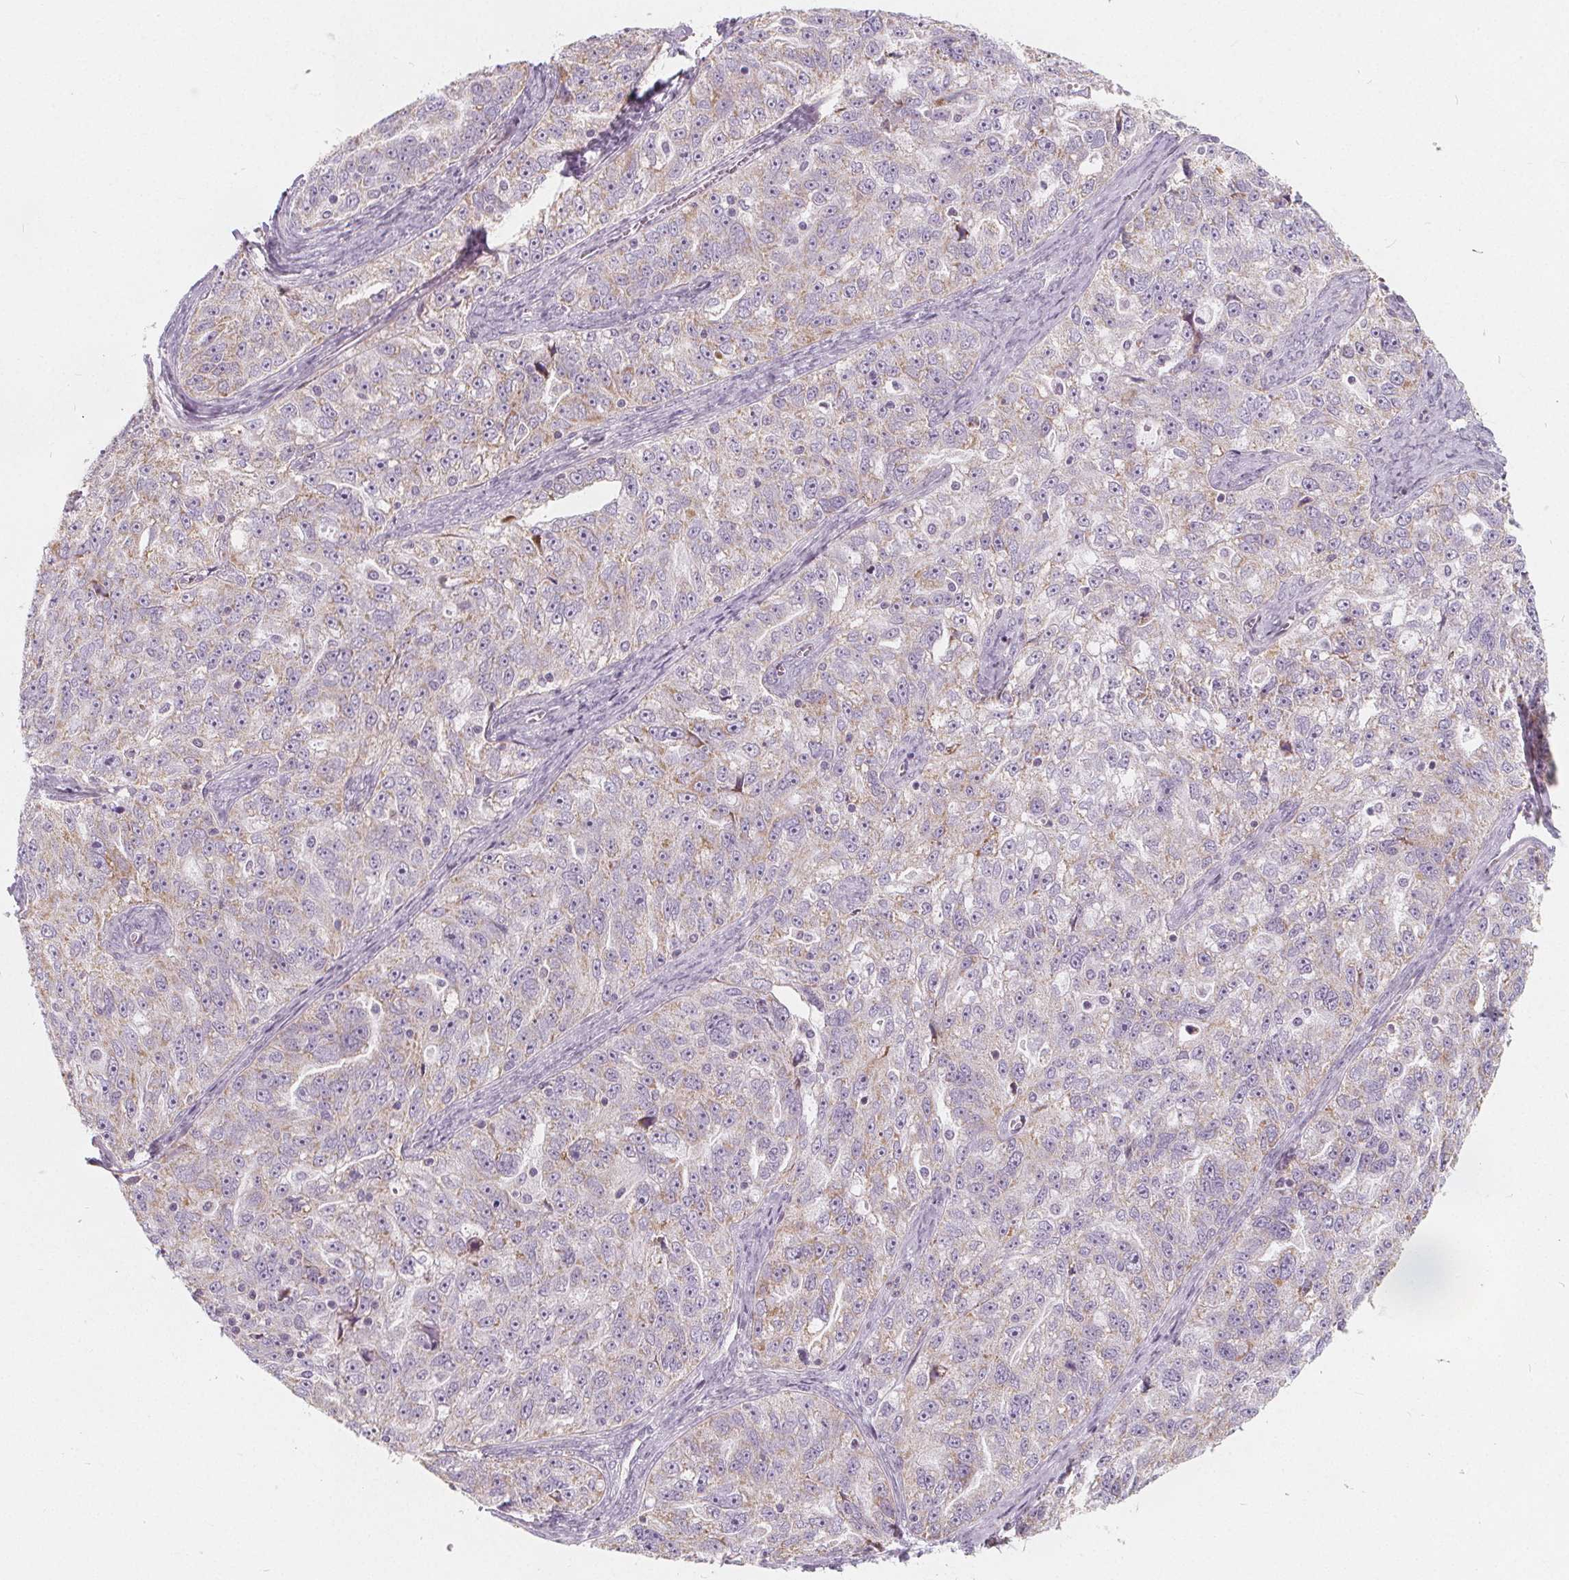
{"staining": {"intensity": "weak", "quantity": "<25%", "location": "cytoplasmic/membranous"}, "tissue": "ovarian cancer", "cell_type": "Tumor cells", "image_type": "cancer", "snomed": [{"axis": "morphology", "description": "Cystadenocarcinoma, serous, NOS"}, {"axis": "topography", "description": "Ovary"}], "caption": "Immunohistochemistry histopathology image of human ovarian cancer (serous cystadenocarcinoma) stained for a protein (brown), which exhibits no staining in tumor cells.", "gene": "NUP210L", "patient": {"sex": "female", "age": 51}}